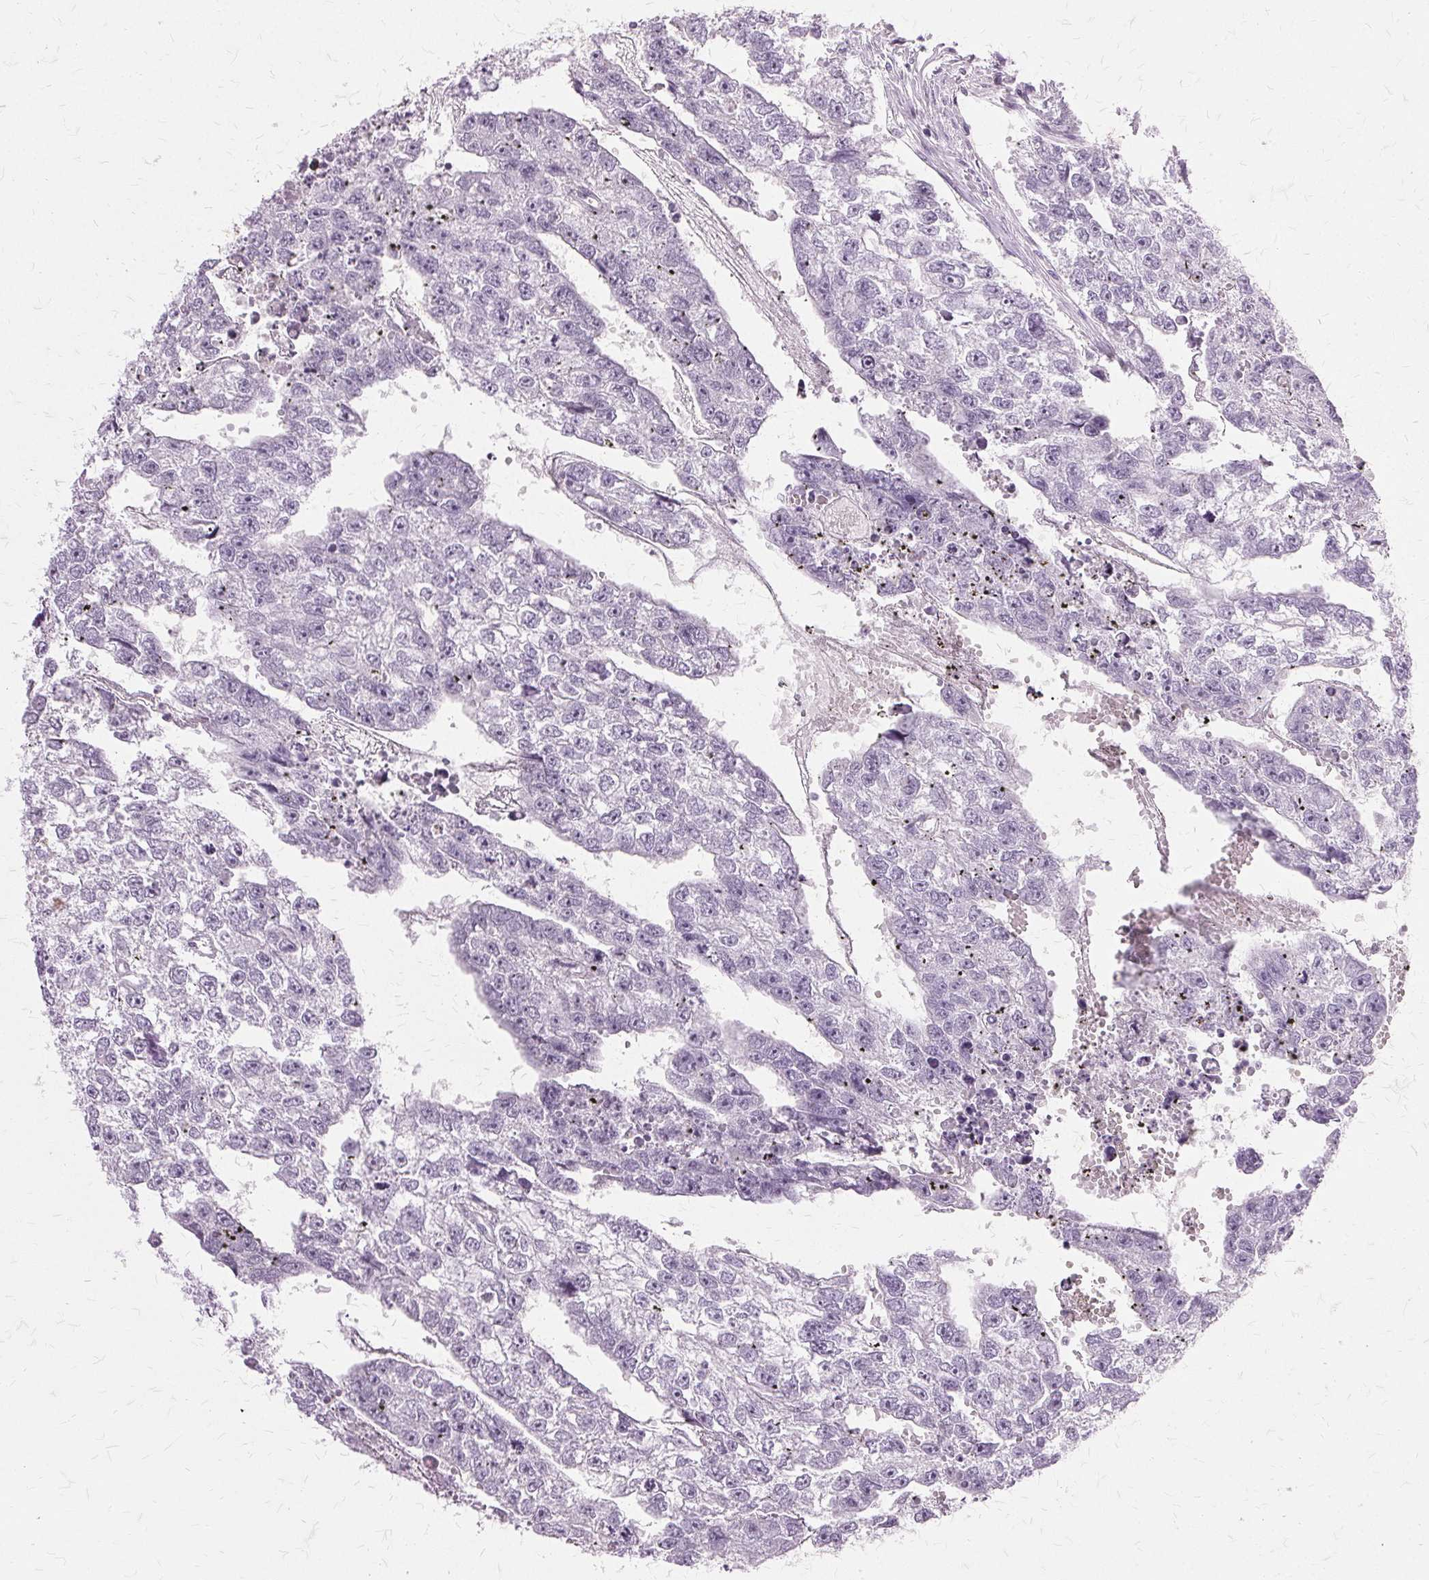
{"staining": {"intensity": "negative", "quantity": "none", "location": "none"}, "tissue": "testis cancer", "cell_type": "Tumor cells", "image_type": "cancer", "snomed": [{"axis": "morphology", "description": "Carcinoma, Embryonal, NOS"}, {"axis": "morphology", "description": "Teratoma, malignant, NOS"}, {"axis": "topography", "description": "Testis"}], "caption": "The image displays no staining of tumor cells in embryonal carcinoma (testis).", "gene": "SLC45A3", "patient": {"sex": "male", "age": 44}}